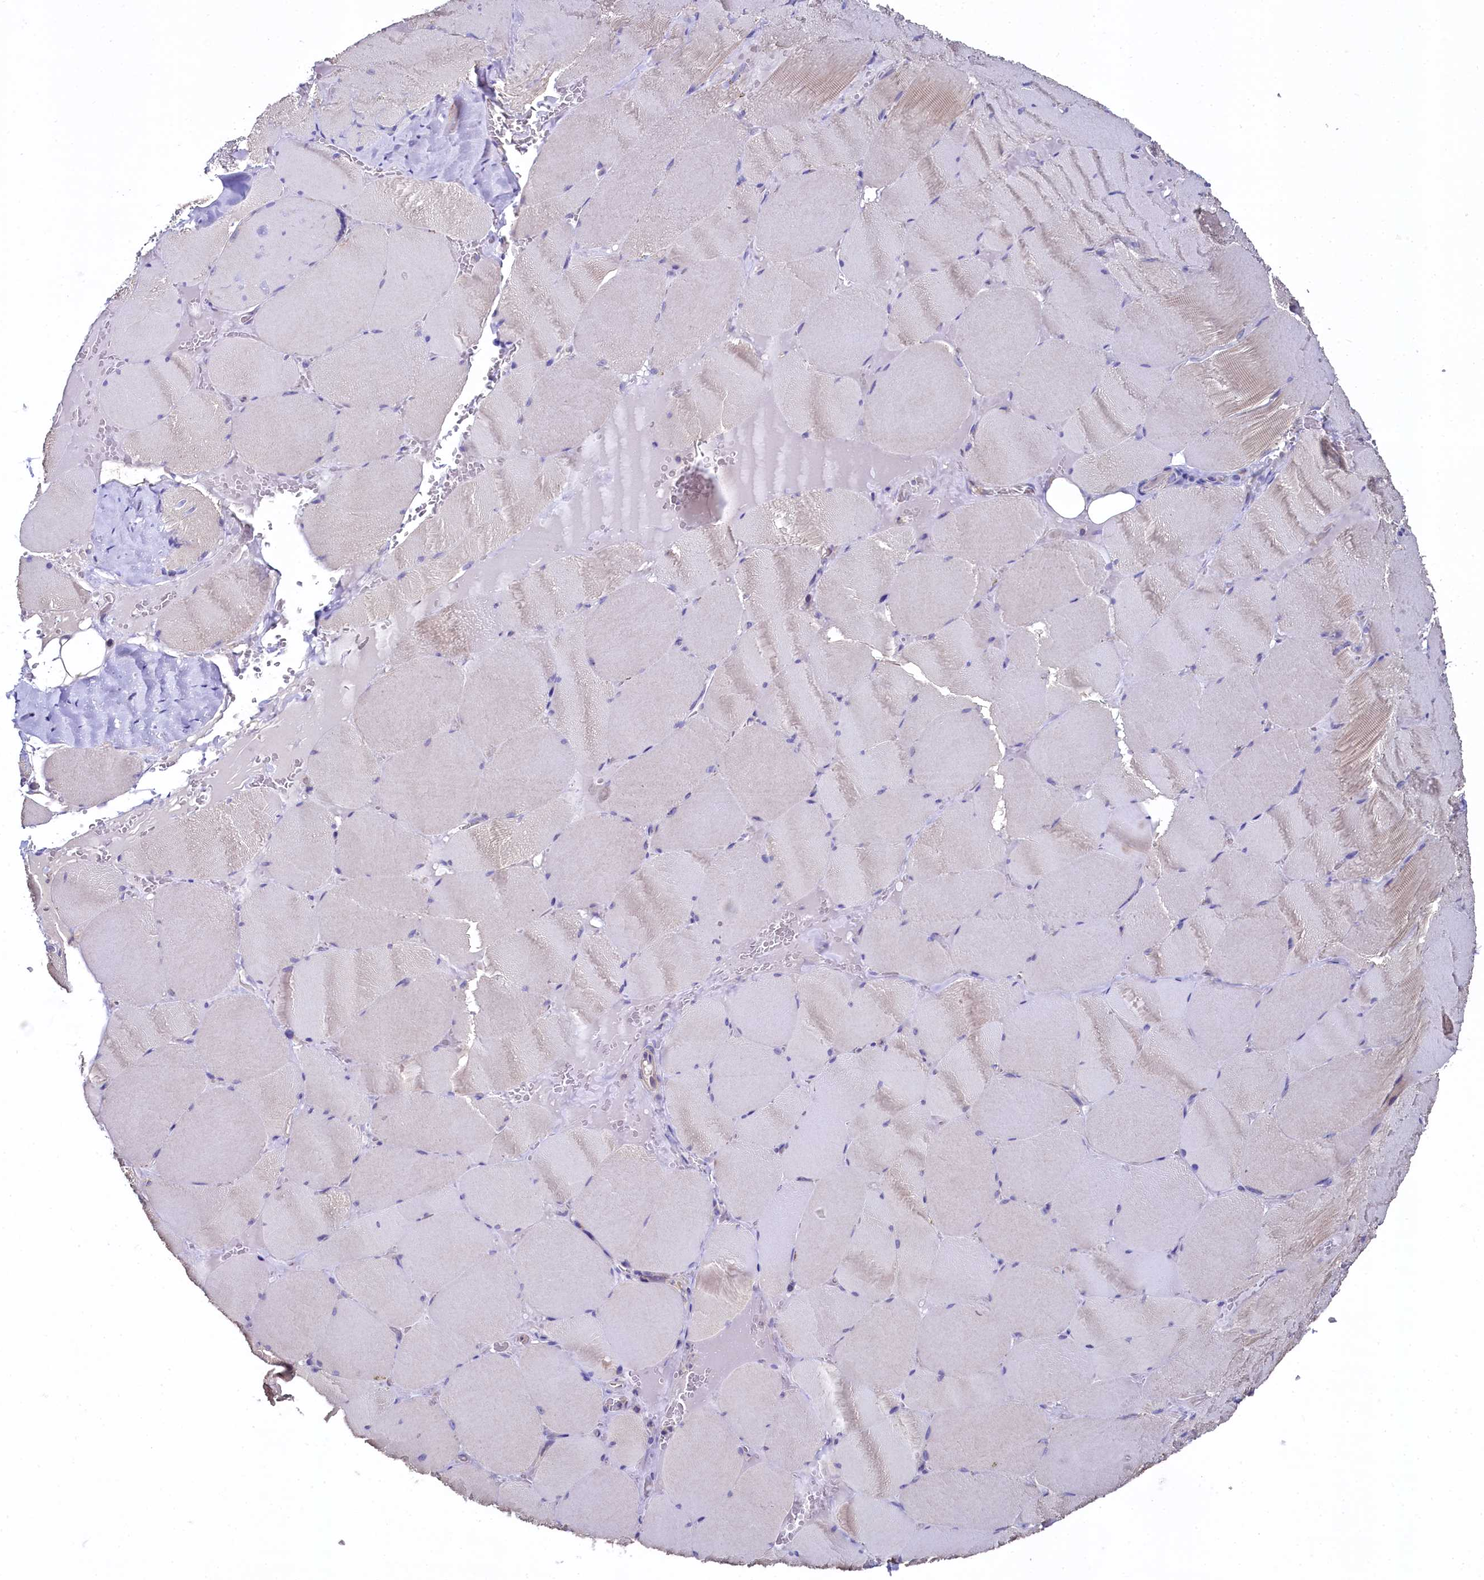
{"staining": {"intensity": "weak", "quantity": "<25%", "location": "cytoplasmic/membranous"}, "tissue": "skeletal muscle", "cell_type": "Myocytes", "image_type": "normal", "snomed": [{"axis": "morphology", "description": "Normal tissue, NOS"}, {"axis": "topography", "description": "Skeletal muscle"}, {"axis": "topography", "description": "Head-Neck"}], "caption": "DAB (3,3'-diaminobenzidine) immunohistochemical staining of normal skeletal muscle displays no significant staining in myocytes. Brightfield microscopy of immunohistochemistry (IHC) stained with DAB (brown) and hematoxylin (blue), captured at high magnification.", "gene": "MRPL57", "patient": {"sex": "male", "age": 66}}